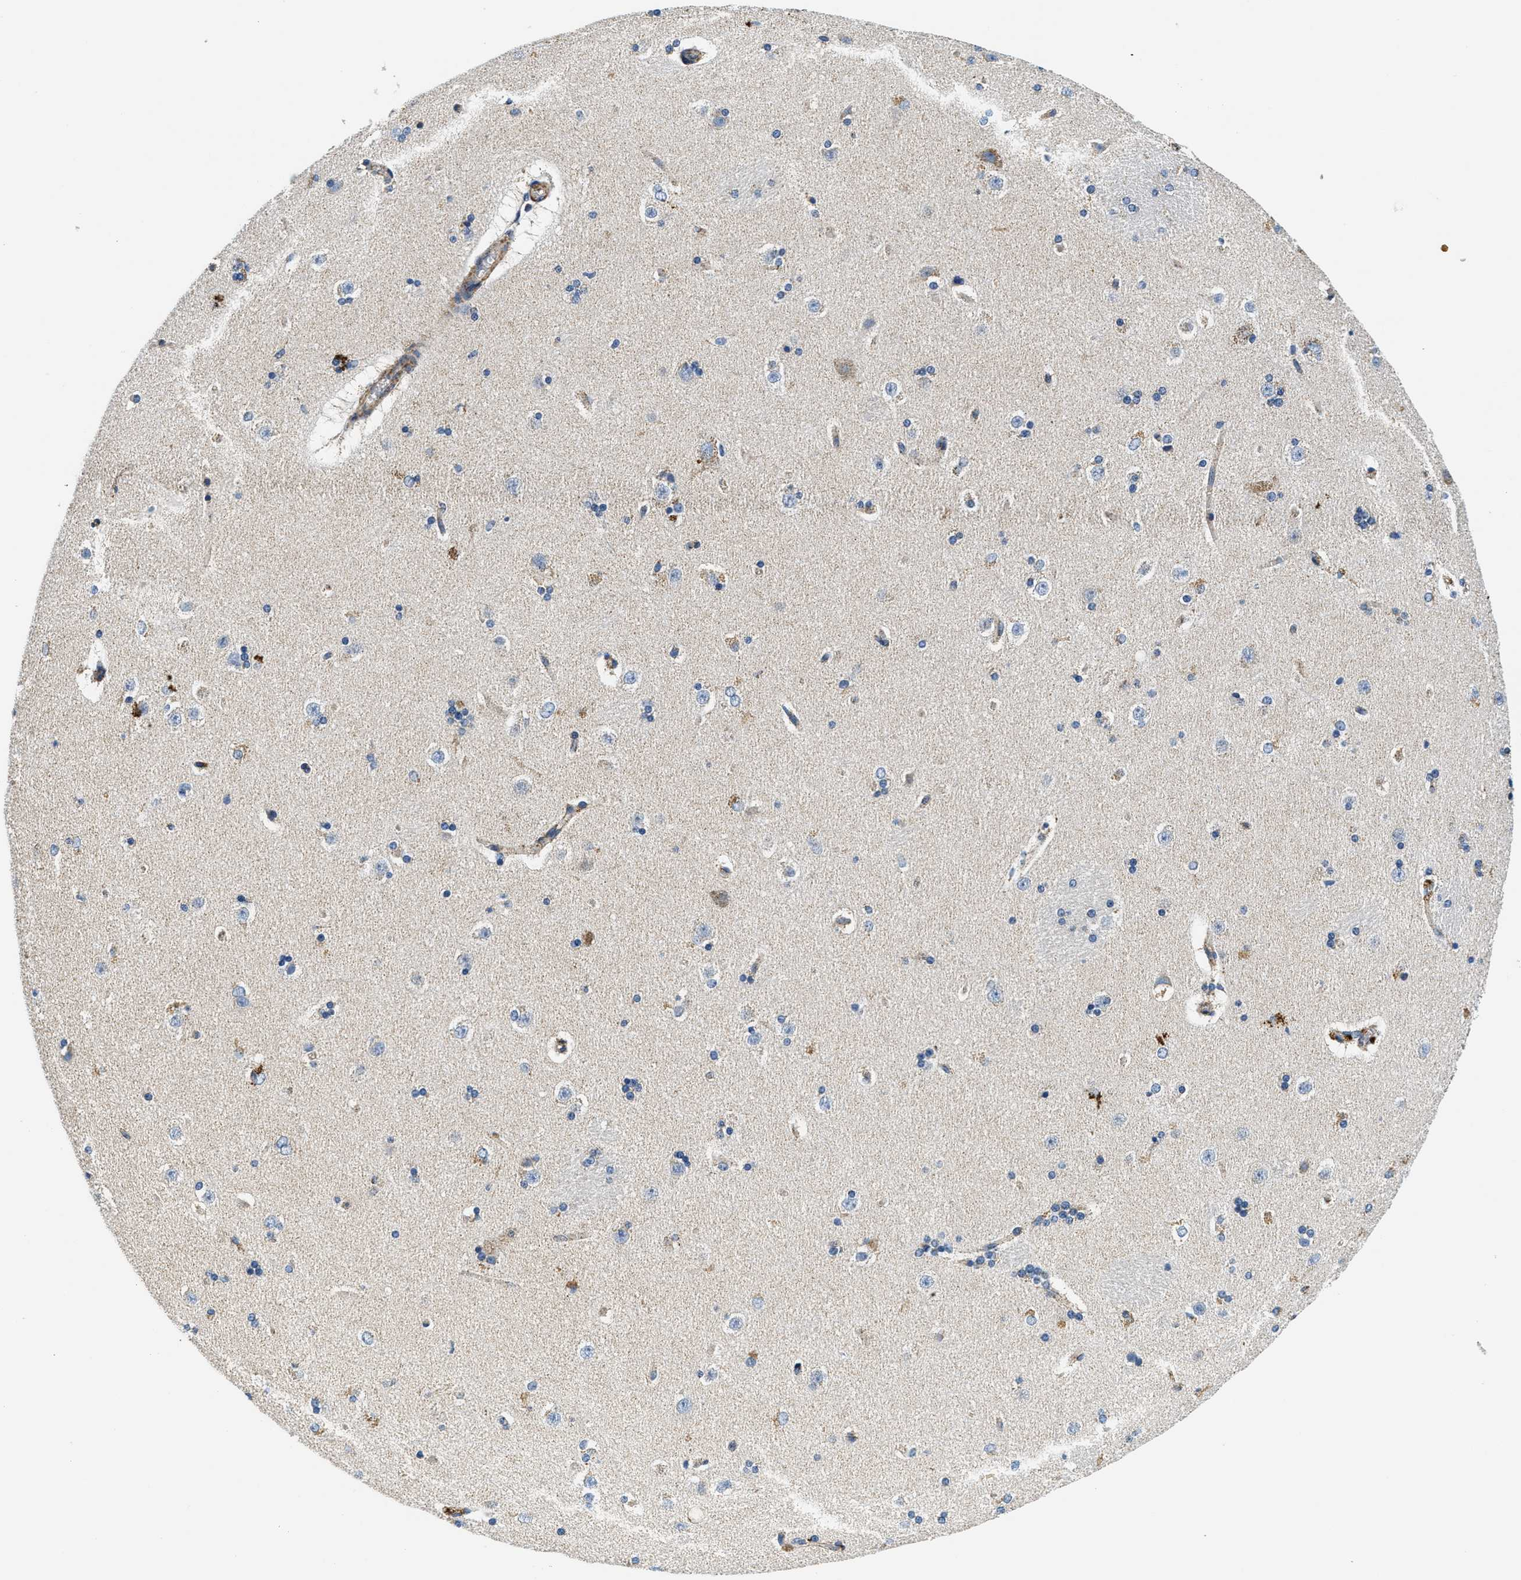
{"staining": {"intensity": "moderate", "quantity": "25%-75%", "location": "cytoplasmic/membranous"}, "tissue": "caudate", "cell_type": "Glial cells", "image_type": "normal", "snomed": [{"axis": "morphology", "description": "Normal tissue, NOS"}, {"axis": "topography", "description": "Lateral ventricle wall"}], "caption": "Protein expression analysis of unremarkable caudate reveals moderate cytoplasmic/membranous staining in about 25%-75% of glial cells. The protein of interest is stained brown, and the nuclei are stained in blue (DAB (3,3'-diaminobenzidine) IHC with brightfield microscopy, high magnification).", "gene": "SAMD4B", "patient": {"sex": "female", "age": 19}}